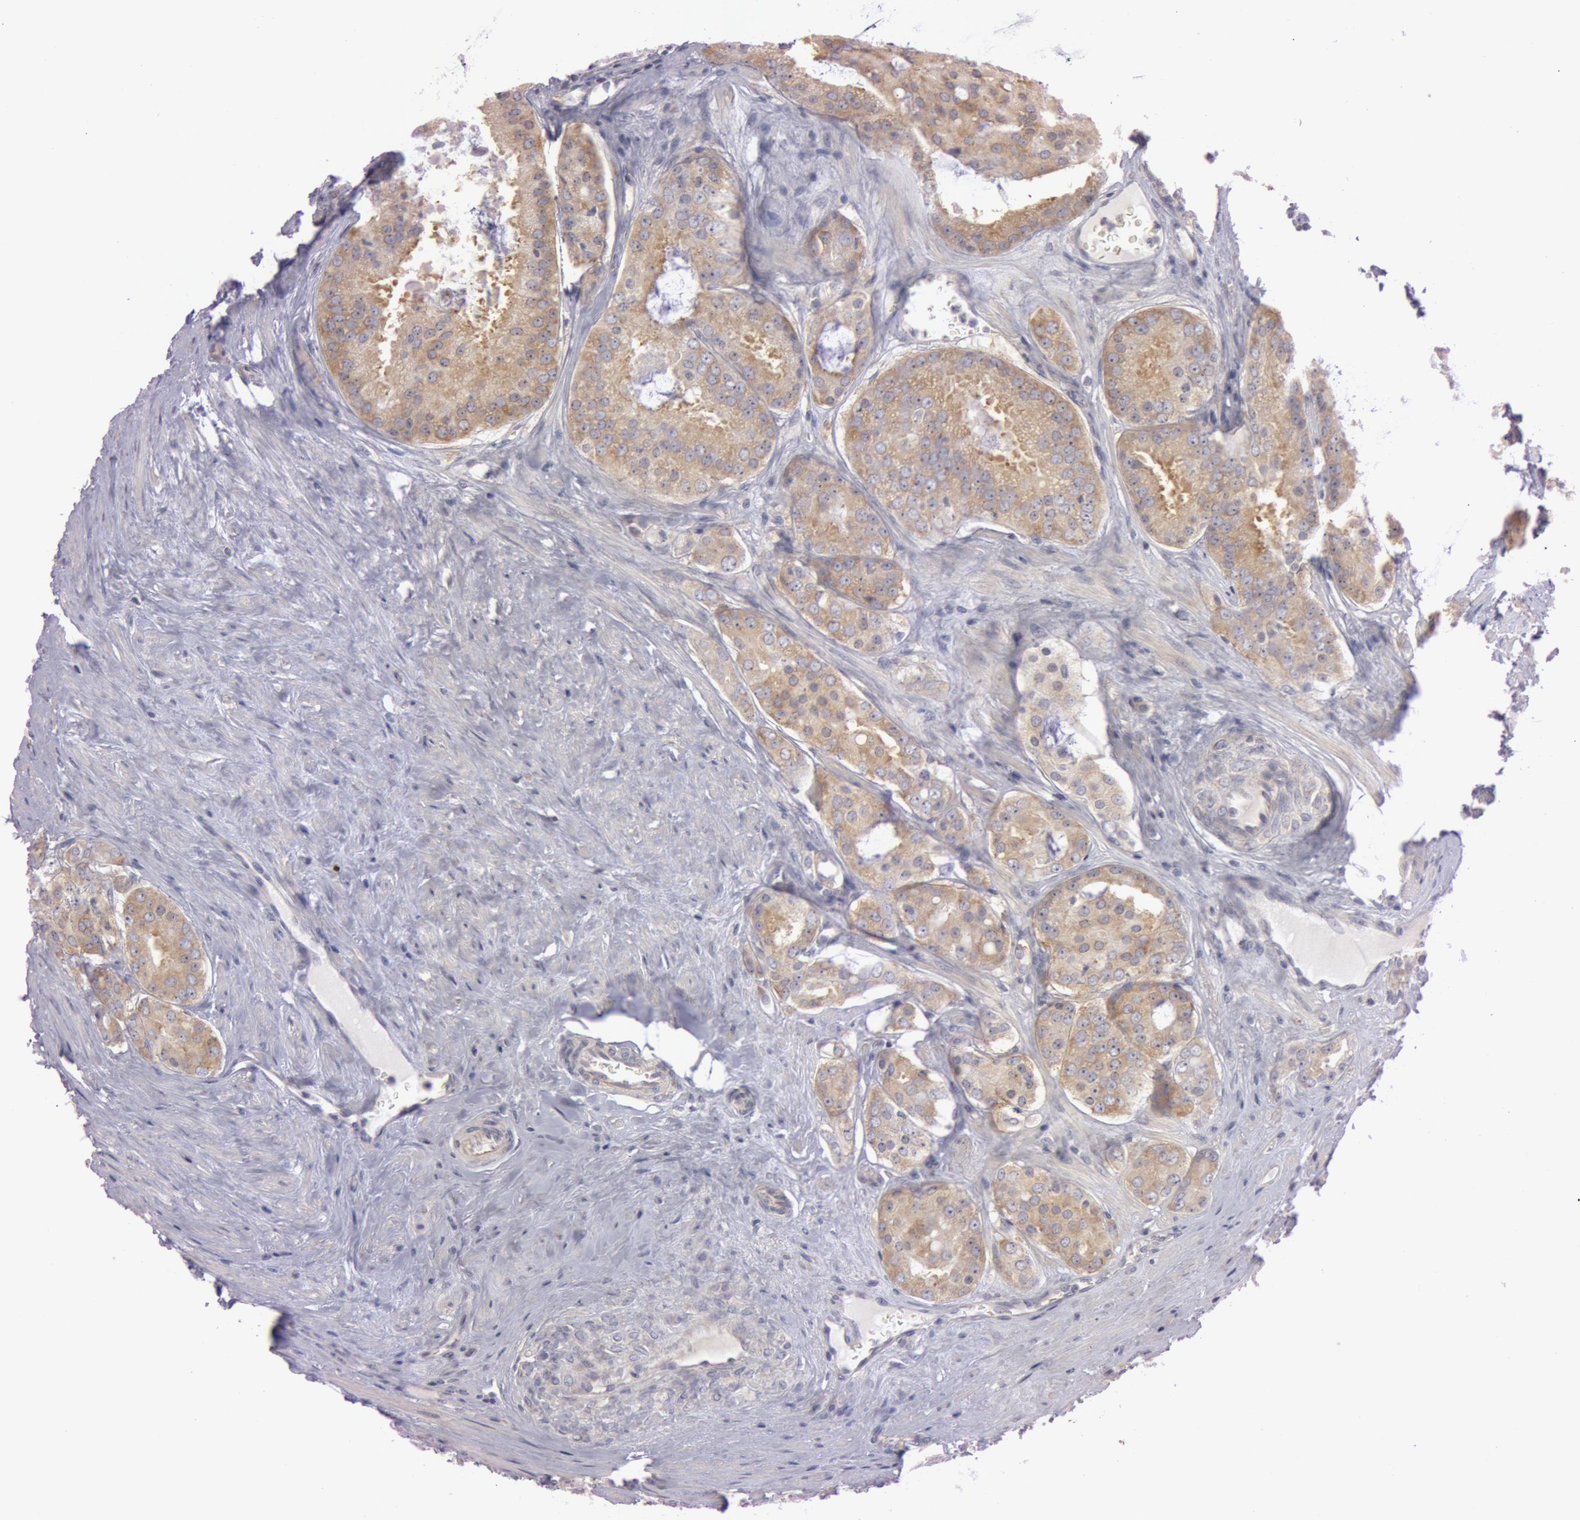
{"staining": {"intensity": "moderate", "quantity": "25%-75%", "location": "cytoplasmic/membranous"}, "tissue": "prostate cancer", "cell_type": "Tumor cells", "image_type": "cancer", "snomed": [{"axis": "morphology", "description": "Adenocarcinoma, Medium grade"}, {"axis": "topography", "description": "Prostate"}], "caption": "An IHC histopathology image of tumor tissue is shown. Protein staining in brown shows moderate cytoplasmic/membranous positivity in medium-grade adenocarcinoma (prostate) within tumor cells.", "gene": "RALGAPA1", "patient": {"sex": "male", "age": 60}}